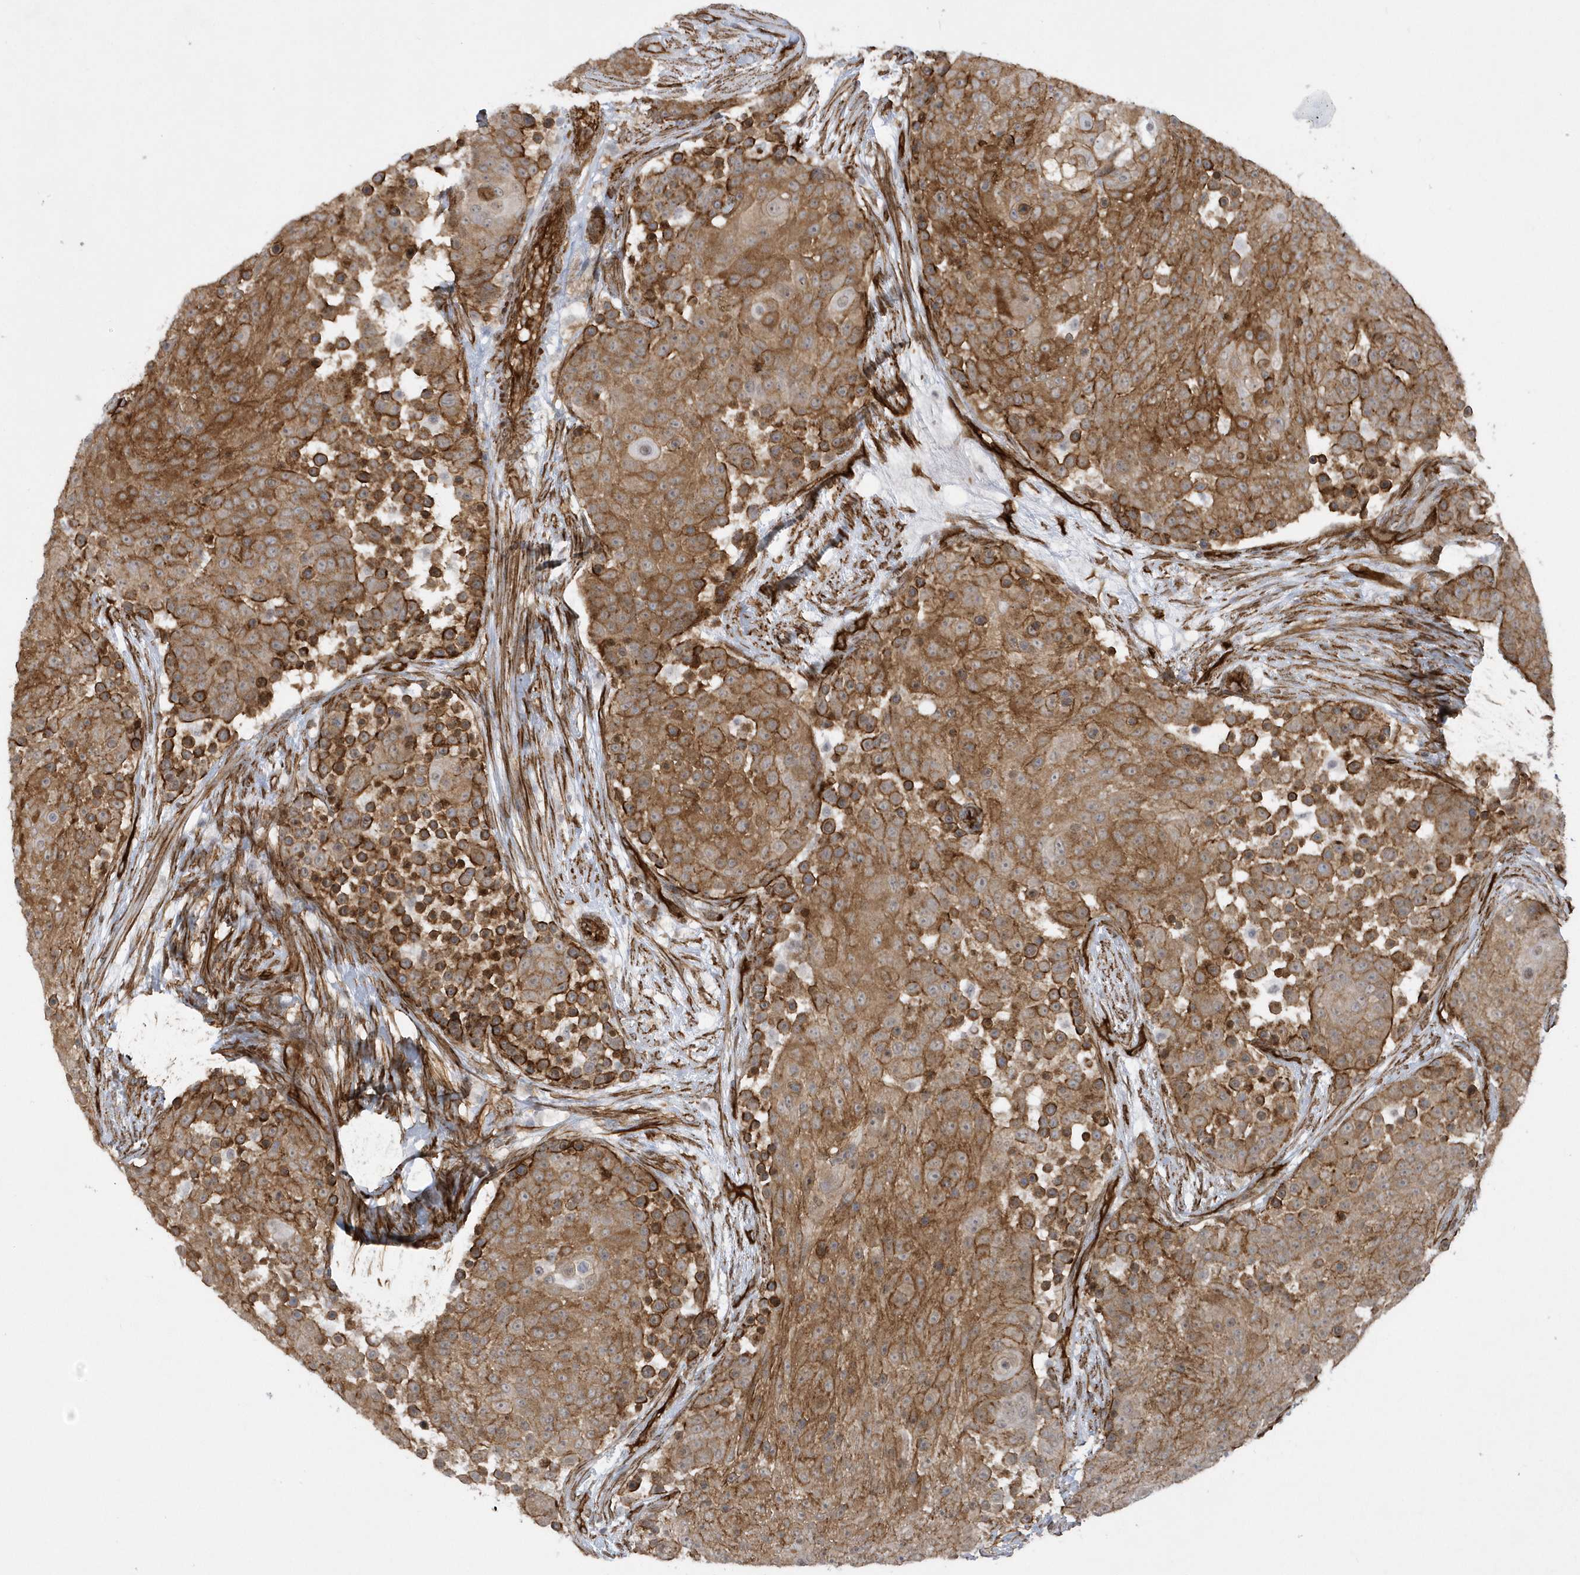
{"staining": {"intensity": "moderate", "quantity": ">75%", "location": "cytoplasmic/membranous"}, "tissue": "urothelial cancer", "cell_type": "Tumor cells", "image_type": "cancer", "snomed": [{"axis": "morphology", "description": "Urothelial carcinoma, High grade"}, {"axis": "topography", "description": "Urinary bladder"}], "caption": "The photomicrograph demonstrates a brown stain indicating the presence of a protein in the cytoplasmic/membranous of tumor cells in urothelial cancer.", "gene": "RAI14", "patient": {"sex": "female", "age": 63}}